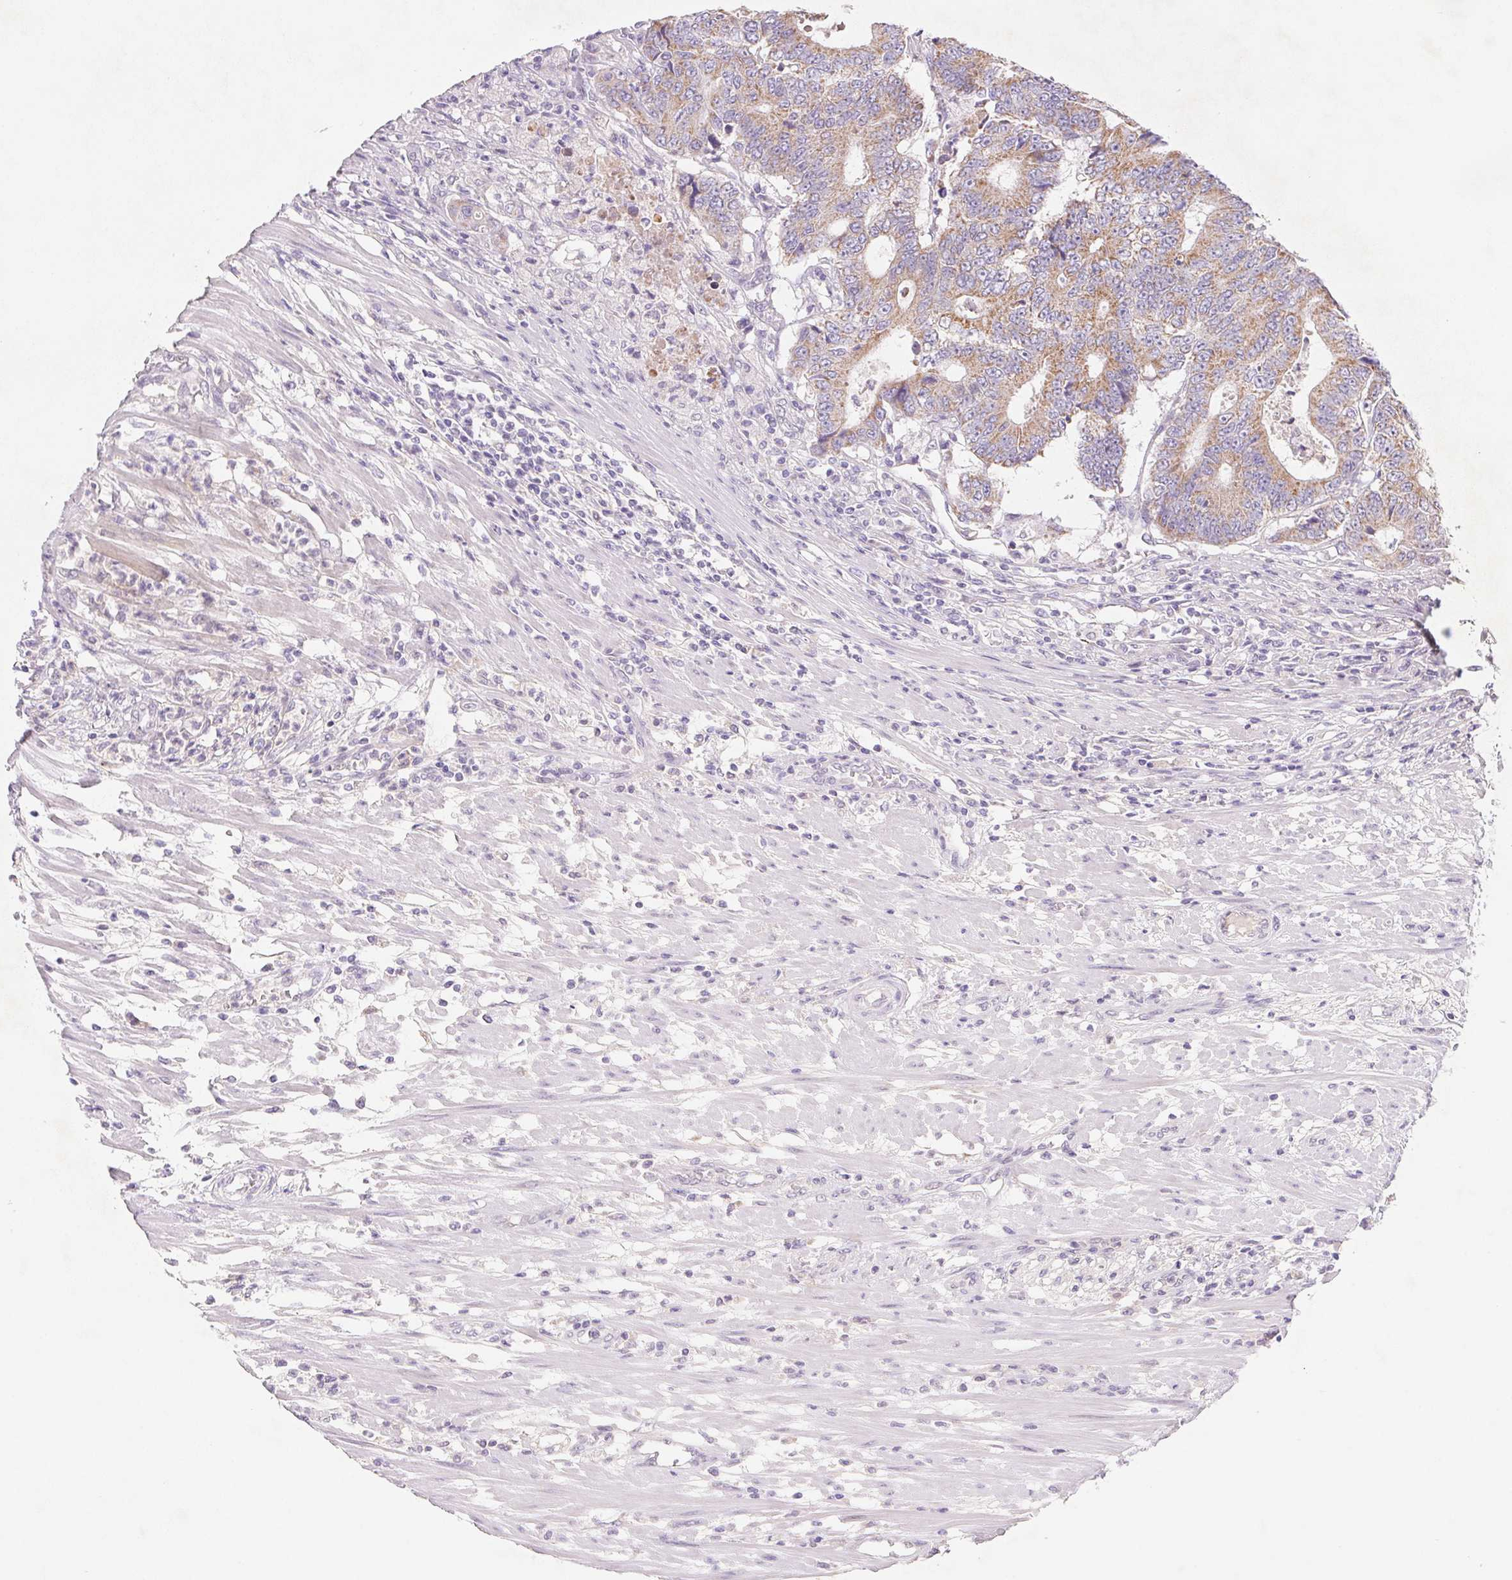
{"staining": {"intensity": "moderate", "quantity": "25%-75%", "location": "cytoplasmic/membranous"}, "tissue": "colorectal cancer", "cell_type": "Tumor cells", "image_type": "cancer", "snomed": [{"axis": "morphology", "description": "Adenocarcinoma, NOS"}, {"axis": "topography", "description": "Colon"}], "caption": "There is medium levels of moderate cytoplasmic/membranous expression in tumor cells of colorectal adenocarcinoma, as demonstrated by immunohistochemical staining (brown color).", "gene": "DPPA5", "patient": {"sex": "female", "age": 48}}